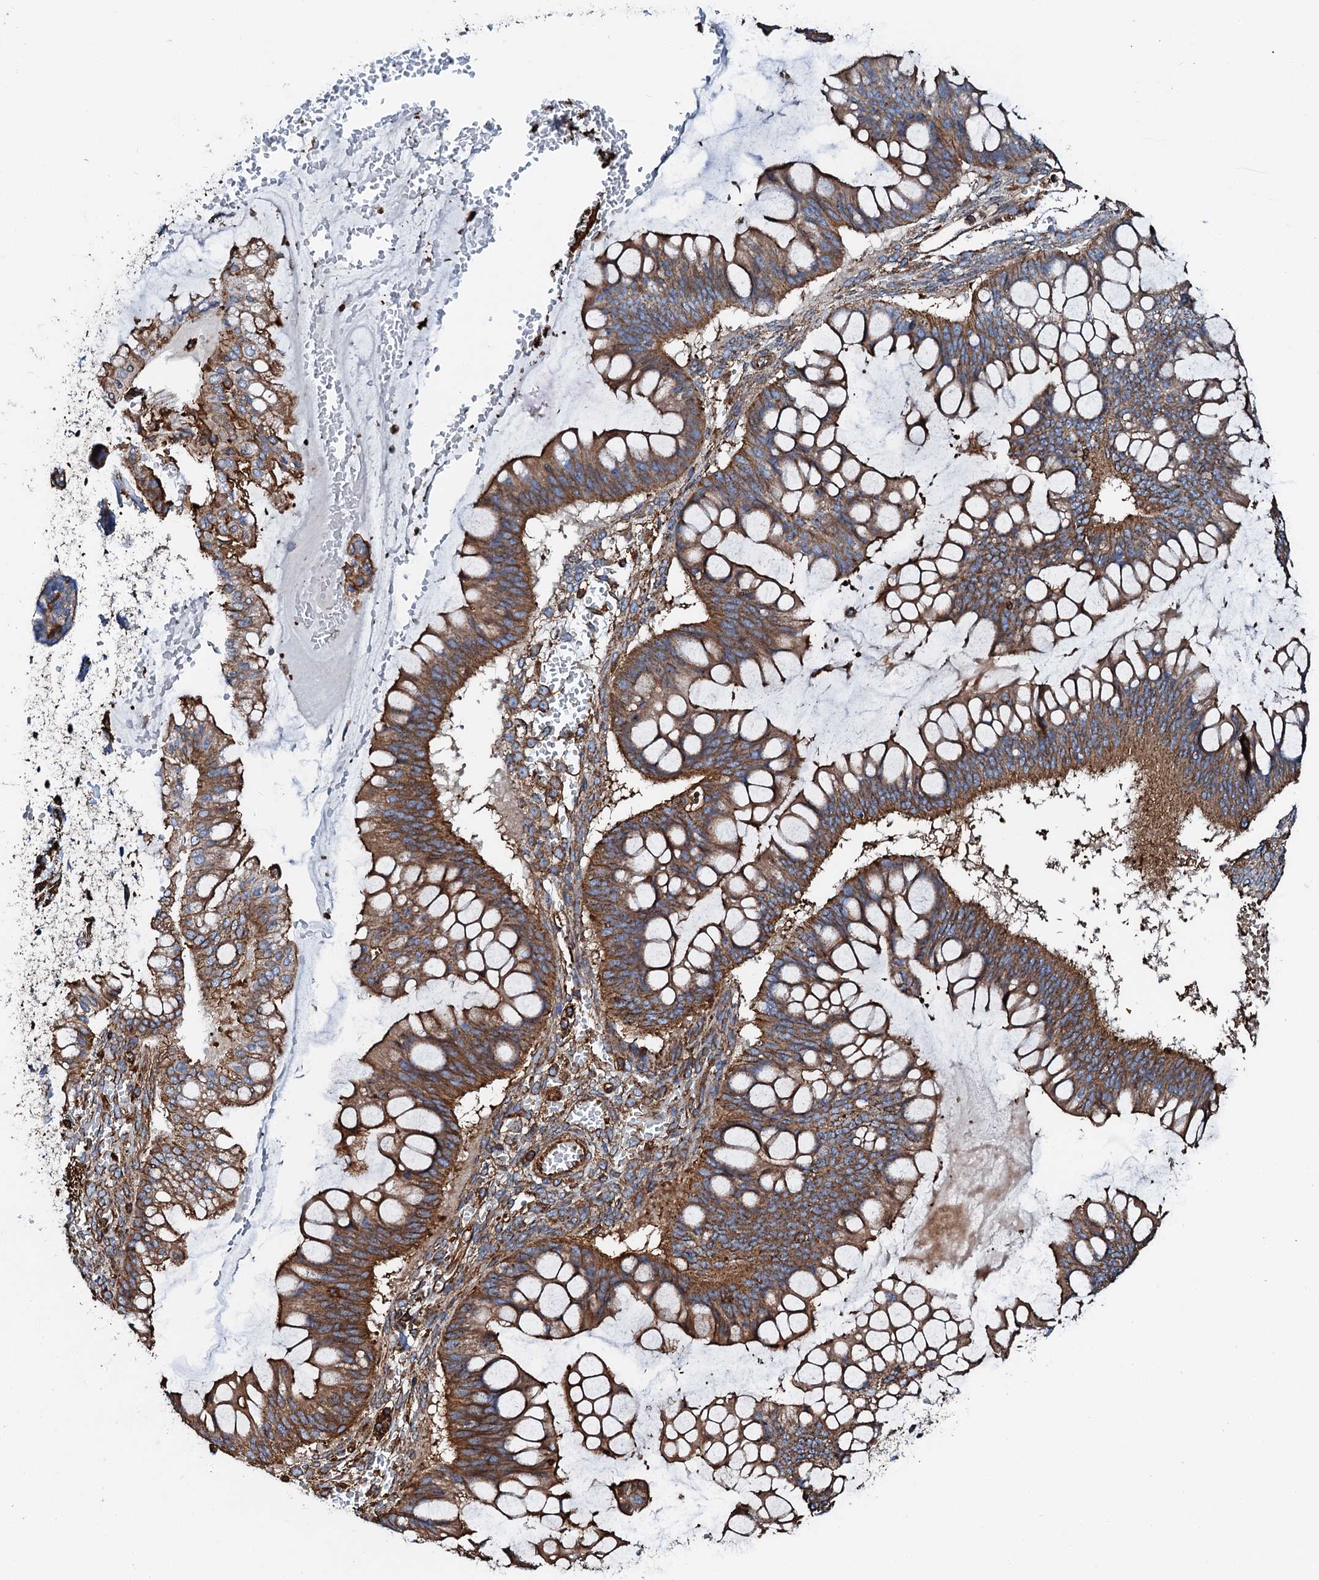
{"staining": {"intensity": "moderate", "quantity": ">75%", "location": "cytoplasmic/membranous"}, "tissue": "ovarian cancer", "cell_type": "Tumor cells", "image_type": "cancer", "snomed": [{"axis": "morphology", "description": "Cystadenocarcinoma, mucinous, NOS"}, {"axis": "topography", "description": "Ovary"}], "caption": "Protein staining shows moderate cytoplasmic/membranous staining in approximately >75% of tumor cells in ovarian cancer (mucinous cystadenocarcinoma).", "gene": "INTS10", "patient": {"sex": "female", "age": 73}}